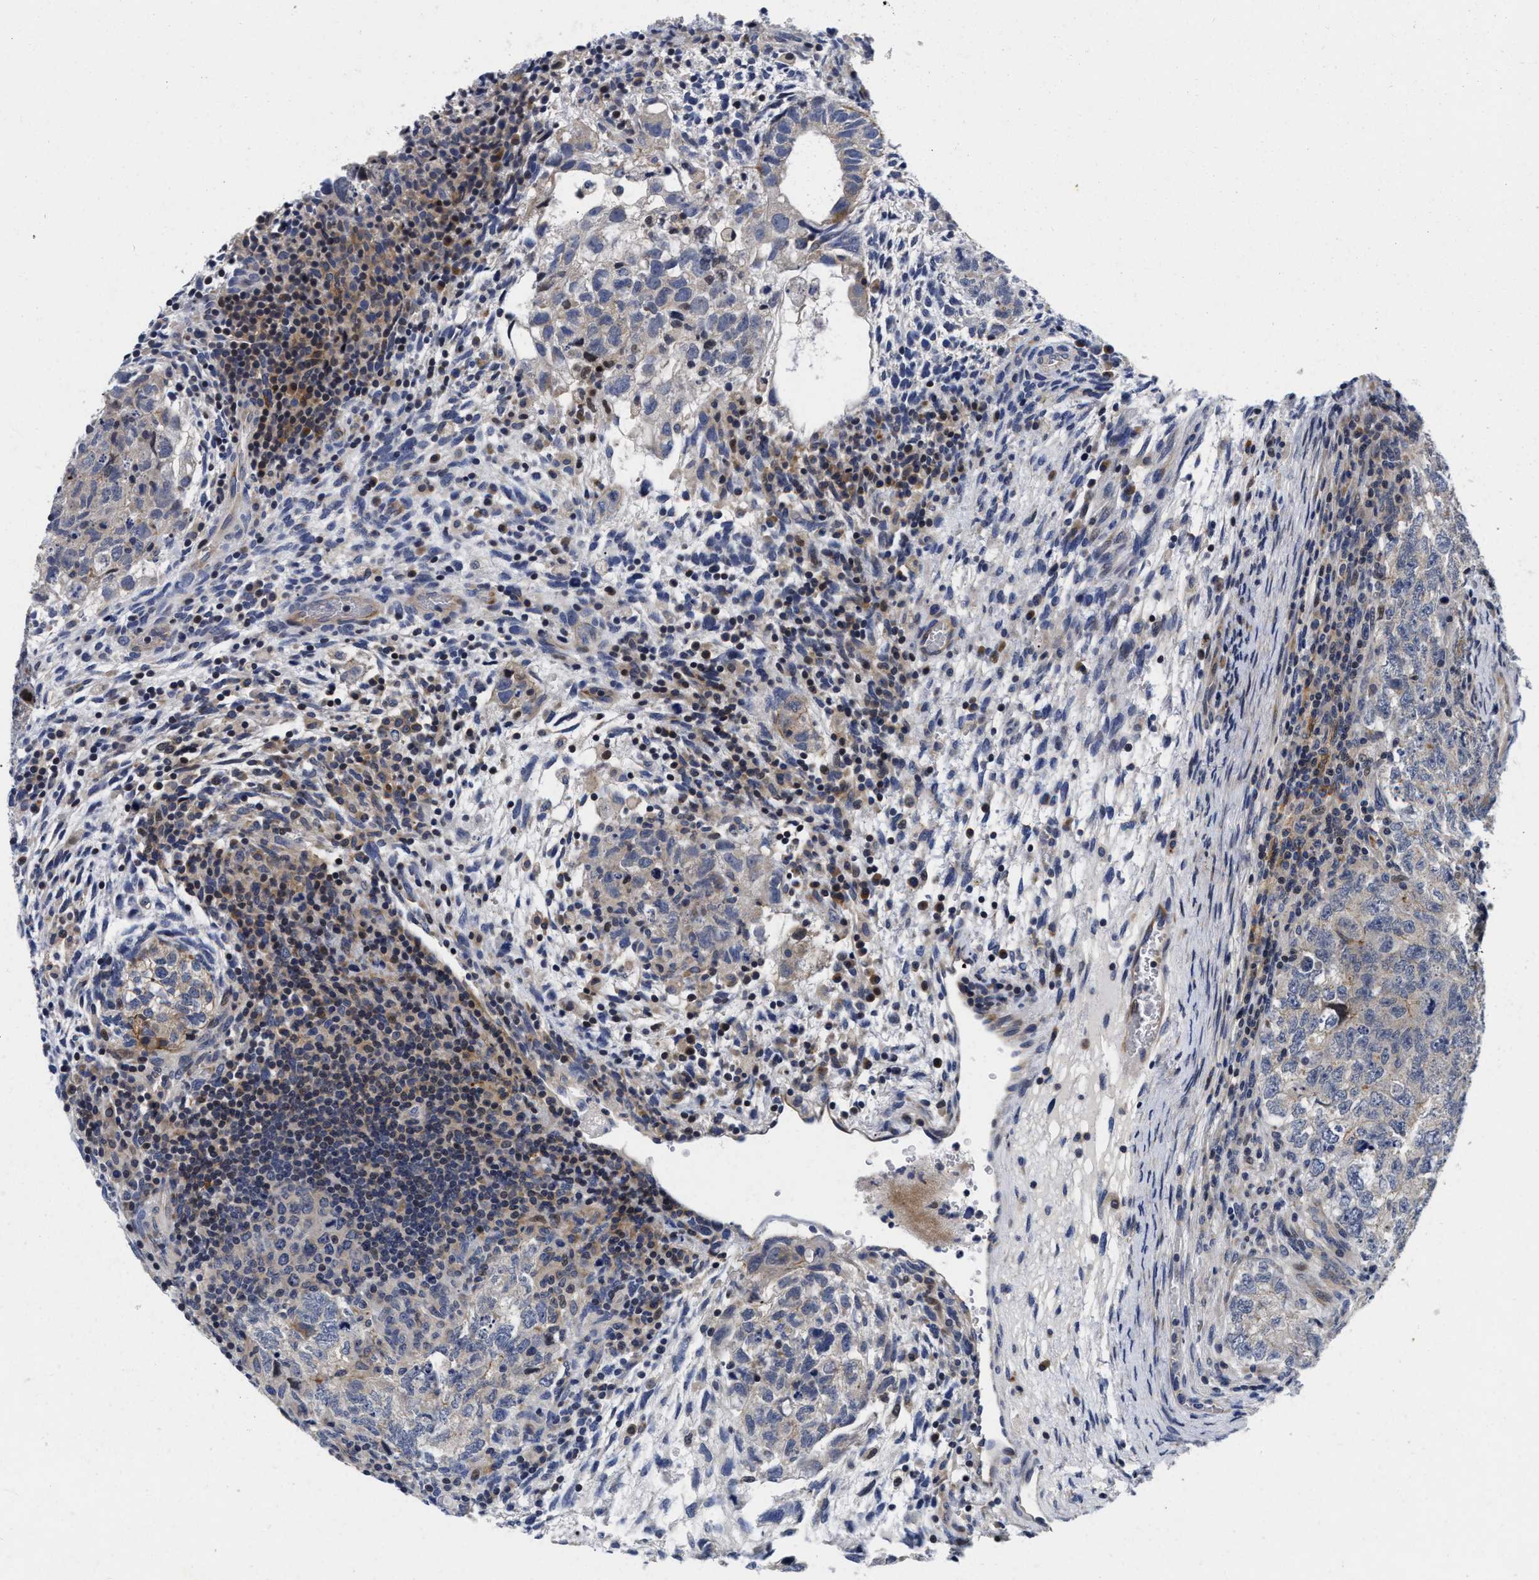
{"staining": {"intensity": "negative", "quantity": "none", "location": "none"}, "tissue": "testis cancer", "cell_type": "Tumor cells", "image_type": "cancer", "snomed": [{"axis": "morphology", "description": "Carcinoma, Embryonal, NOS"}, {"axis": "topography", "description": "Testis"}], "caption": "Histopathology image shows no significant protein positivity in tumor cells of embryonal carcinoma (testis).", "gene": "LAD1", "patient": {"sex": "male", "age": 36}}